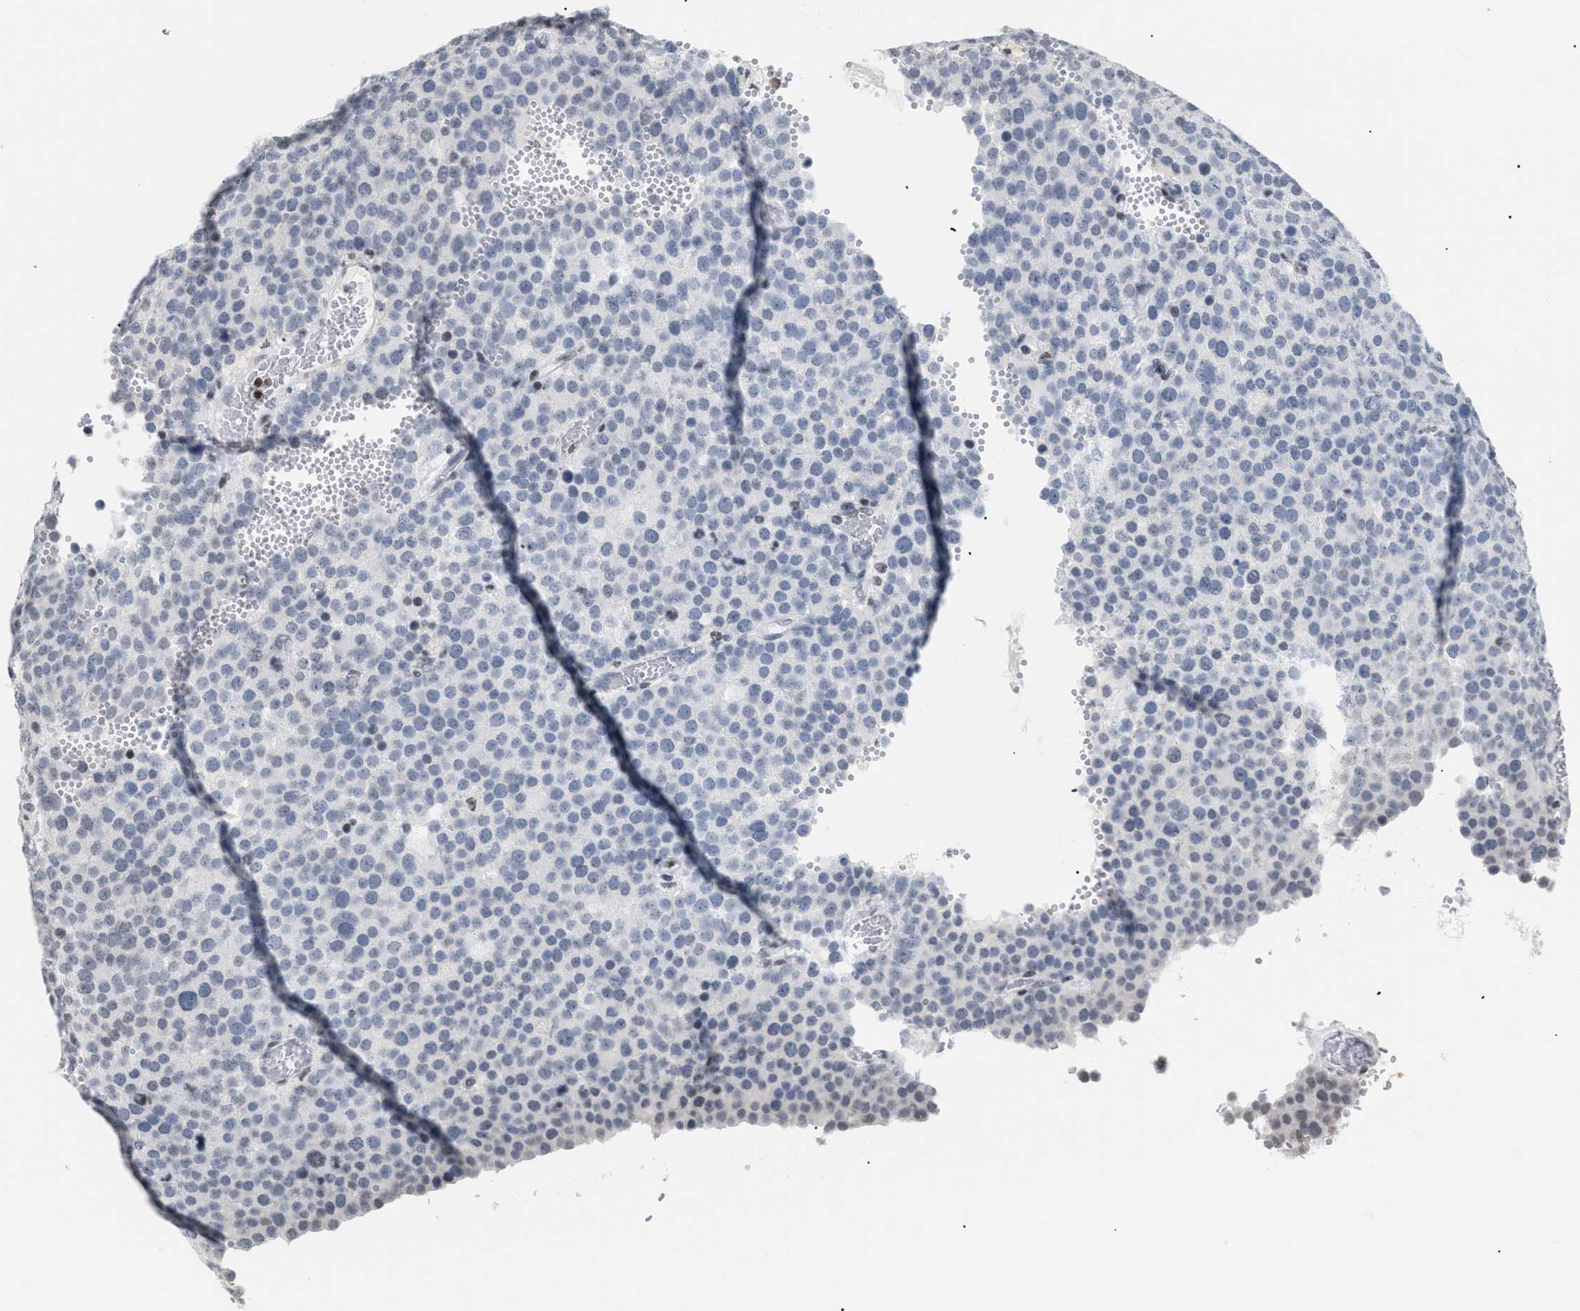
{"staining": {"intensity": "negative", "quantity": "none", "location": "none"}, "tissue": "testis cancer", "cell_type": "Tumor cells", "image_type": "cancer", "snomed": [{"axis": "morphology", "description": "Normal tissue, NOS"}, {"axis": "morphology", "description": "Seminoma, NOS"}, {"axis": "topography", "description": "Testis"}], "caption": "IHC image of human testis cancer (seminoma) stained for a protein (brown), which reveals no positivity in tumor cells. (DAB (3,3'-diaminobenzidine) IHC, high magnification).", "gene": "HMGN2", "patient": {"sex": "male", "age": 71}}